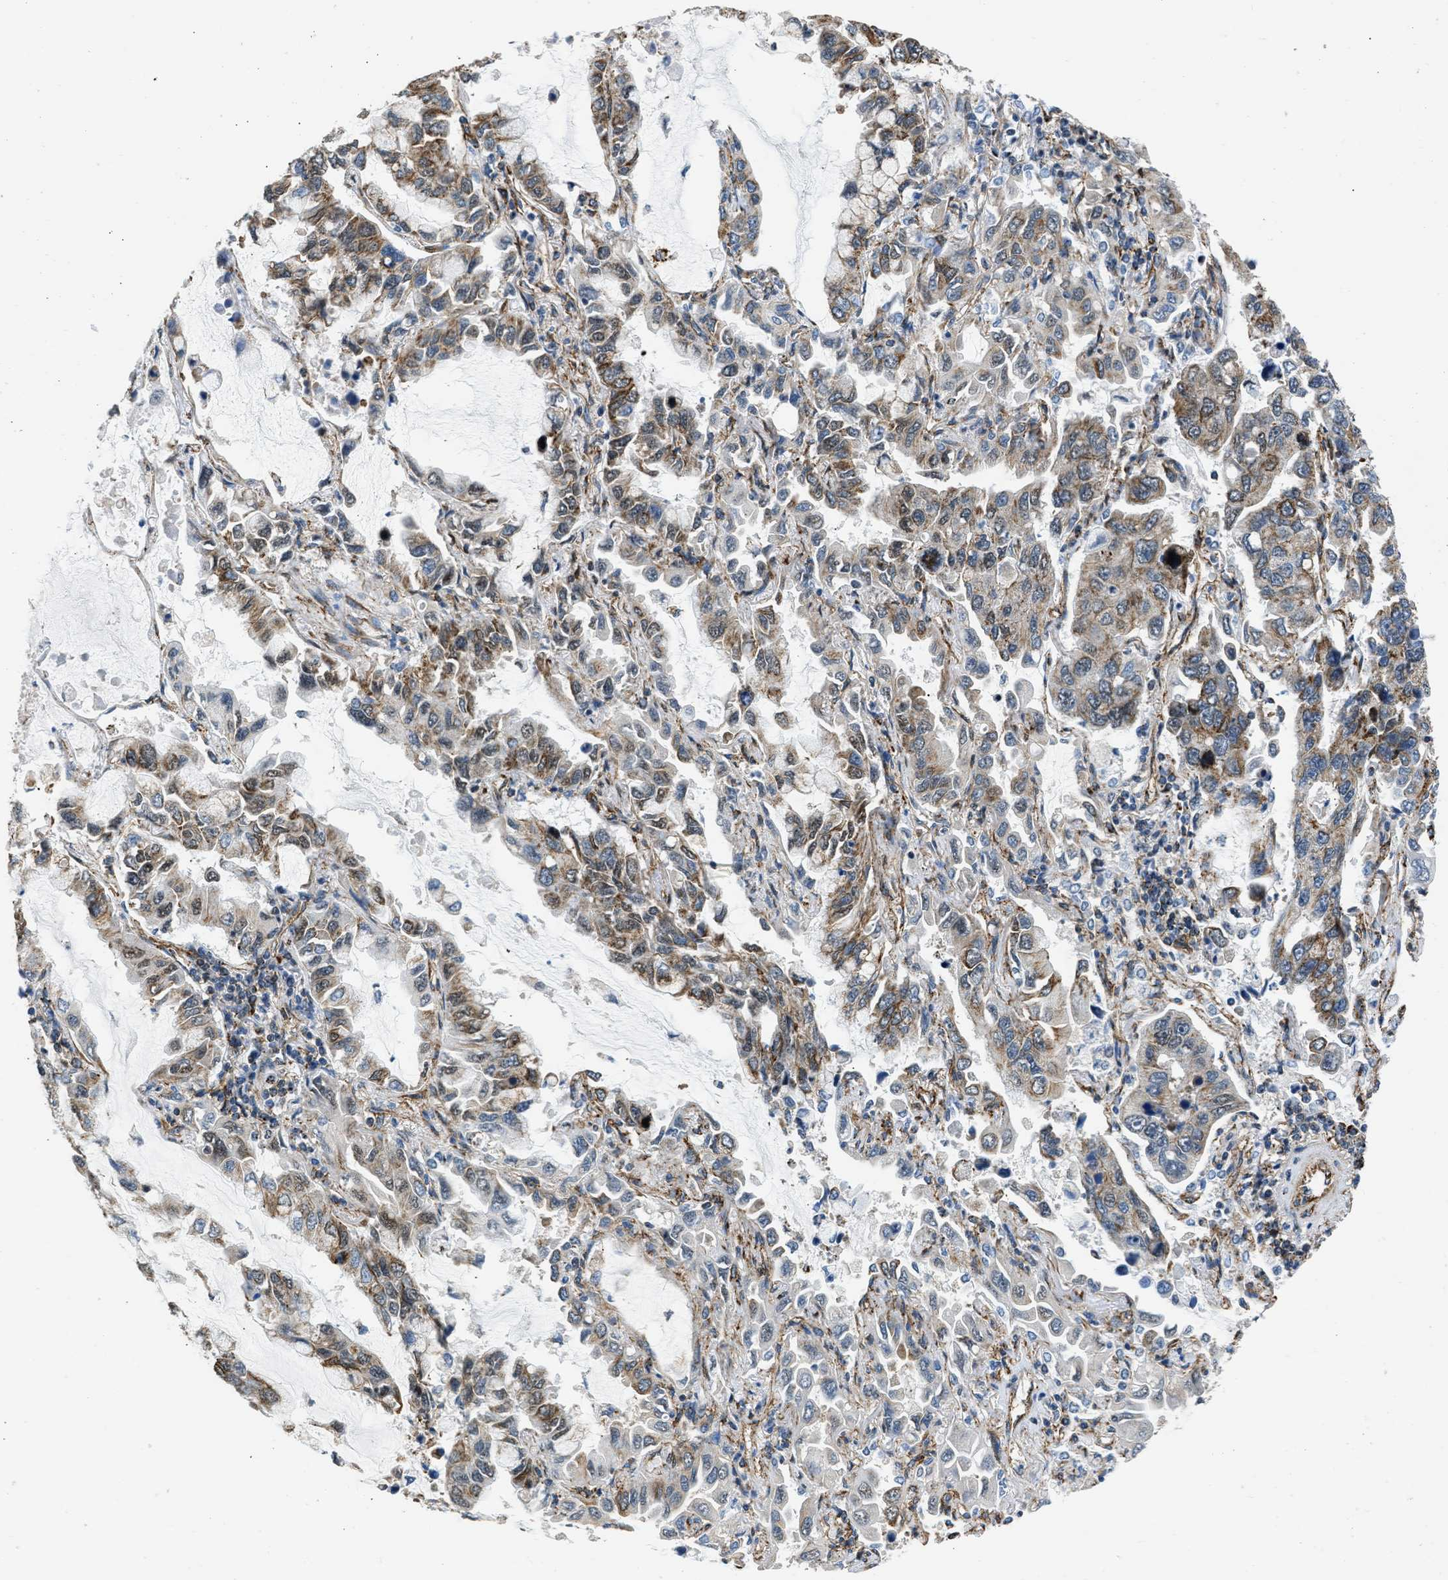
{"staining": {"intensity": "moderate", "quantity": "25%-75%", "location": "cytoplasmic/membranous"}, "tissue": "lung cancer", "cell_type": "Tumor cells", "image_type": "cancer", "snomed": [{"axis": "morphology", "description": "Adenocarcinoma, NOS"}, {"axis": "topography", "description": "Lung"}], "caption": "This image exhibits lung cancer (adenocarcinoma) stained with IHC to label a protein in brown. The cytoplasmic/membranous of tumor cells show moderate positivity for the protein. Nuclei are counter-stained blue.", "gene": "SEPTIN2", "patient": {"sex": "male", "age": 64}}